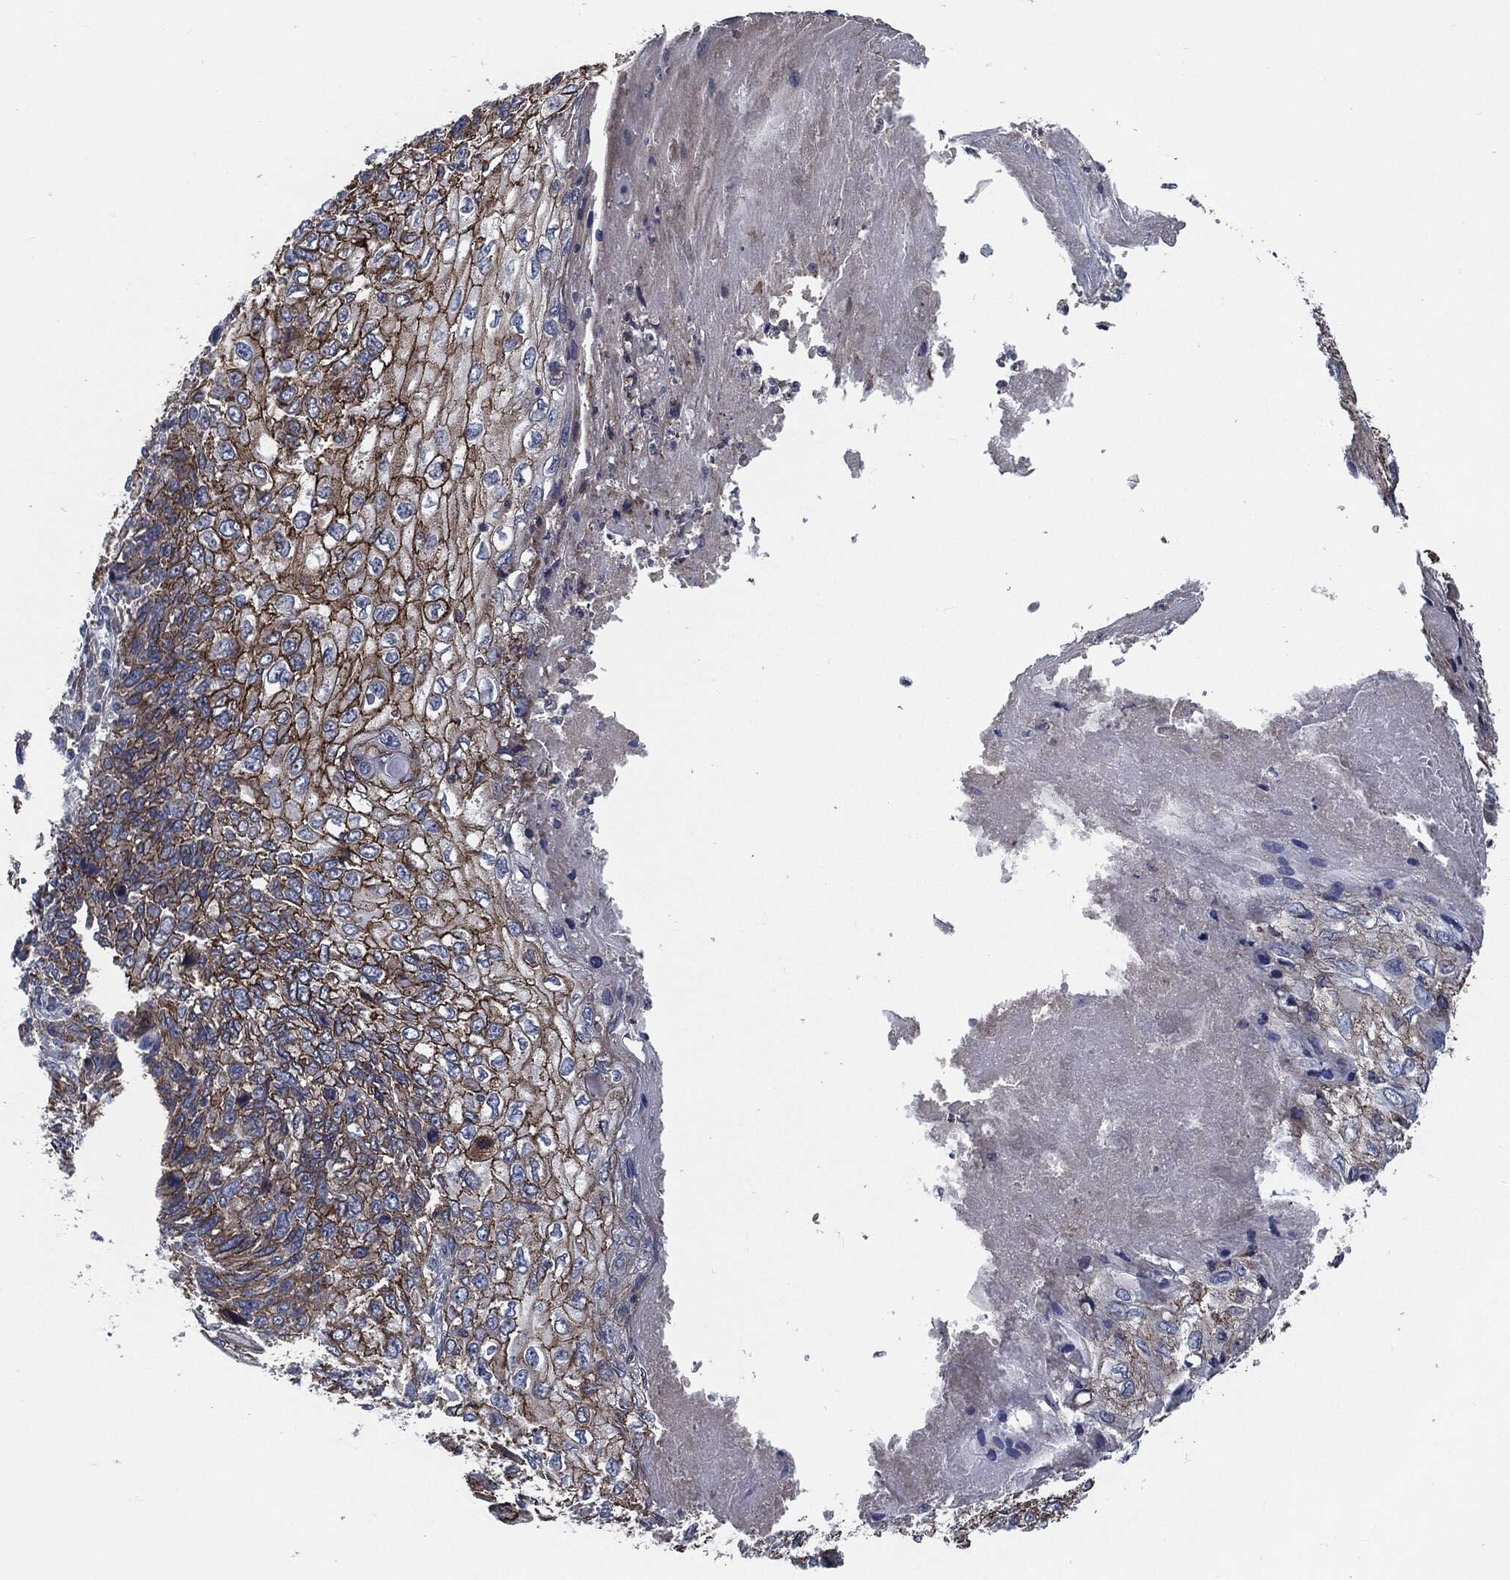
{"staining": {"intensity": "strong", "quantity": "25%-75%", "location": "cytoplasmic/membranous"}, "tissue": "skin cancer", "cell_type": "Tumor cells", "image_type": "cancer", "snomed": [{"axis": "morphology", "description": "Squamous cell carcinoma, NOS"}, {"axis": "topography", "description": "Skin"}], "caption": "Brown immunohistochemical staining in human squamous cell carcinoma (skin) demonstrates strong cytoplasmic/membranous staining in approximately 25%-75% of tumor cells.", "gene": "SVIL", "patient": {"sex": "male", "age": 92}}